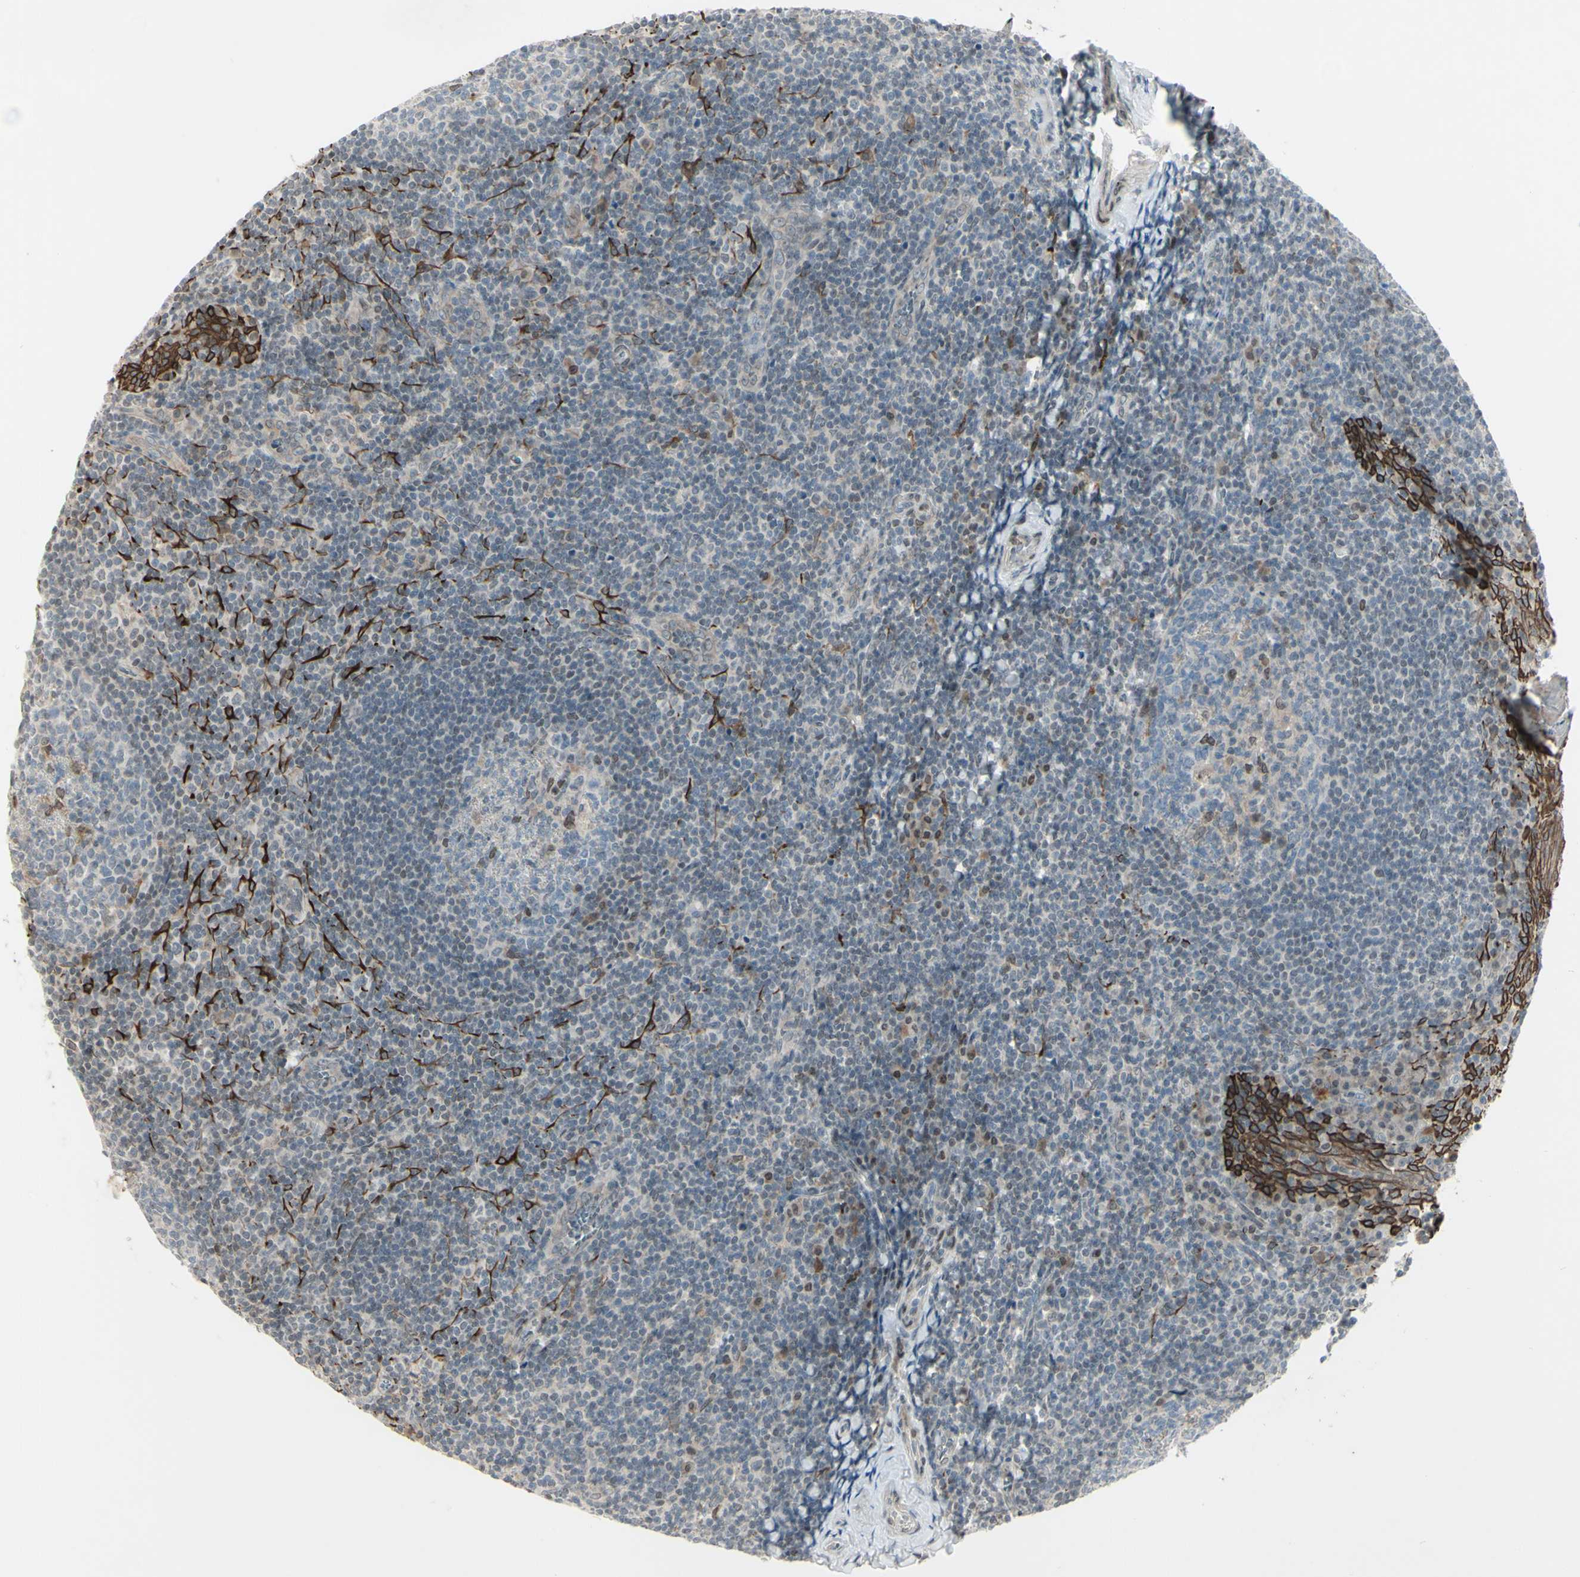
{"staining": {"intensity": "negative", "quantity": "none", "location": "none"}, "tissue": "tonsil", "cell_type": "Germinal center cells", "image_type": "normal", "snomed": [{"axis": "morphology", "description": "Normal tissue, NOS"}, {"axis": "topography", "description": "Tonsil"}], "caption": "The micrograph reveals no significant positivity in germinal center cells of tonsil. (DAB (3,3'-diaminobenzidine) immunohistochemistry (IHC) visualized using brightfield microscopy, high magnification).", "gene": "FGFR2", "patient": {"sex": "male", "age": 31}}